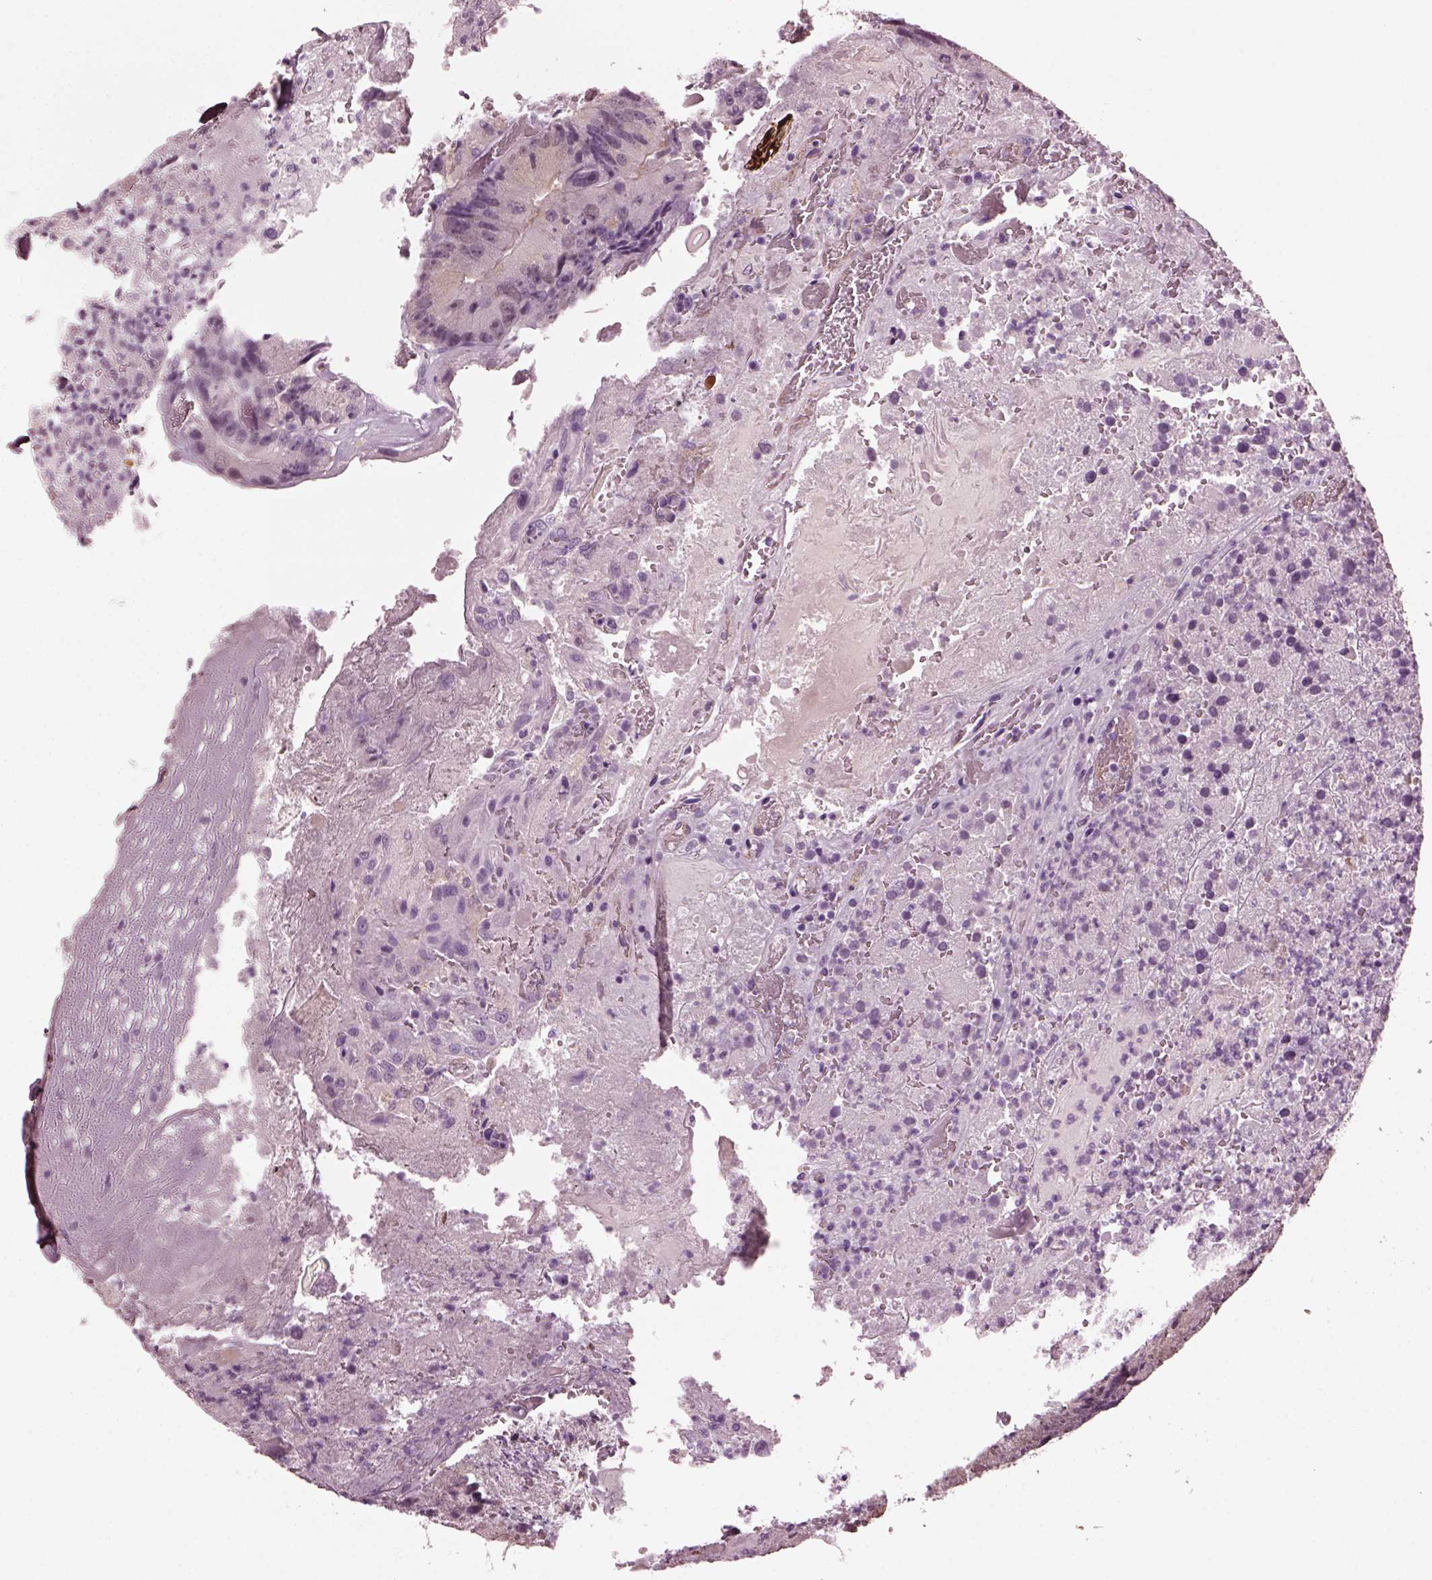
{"staining": {"intensity": "negative", "quantity": "none", "location": "none"}, "tissue": "colorectal cancer", "cell_type": "Tumor cells", "image_type": "cancer", "snomed": [{"axis": "morphology", "description": "Adenocarcinoma, NOS"}, {"axis": "topography", "description": "Colon"}], "caption": "Immunohistochemical staining of colorectal cancer (adenocarcinoma) demonstrates no significant expression in tumor cells.", "gene": "SHTN1", "patient": {"sex": "female", "age": 86}}